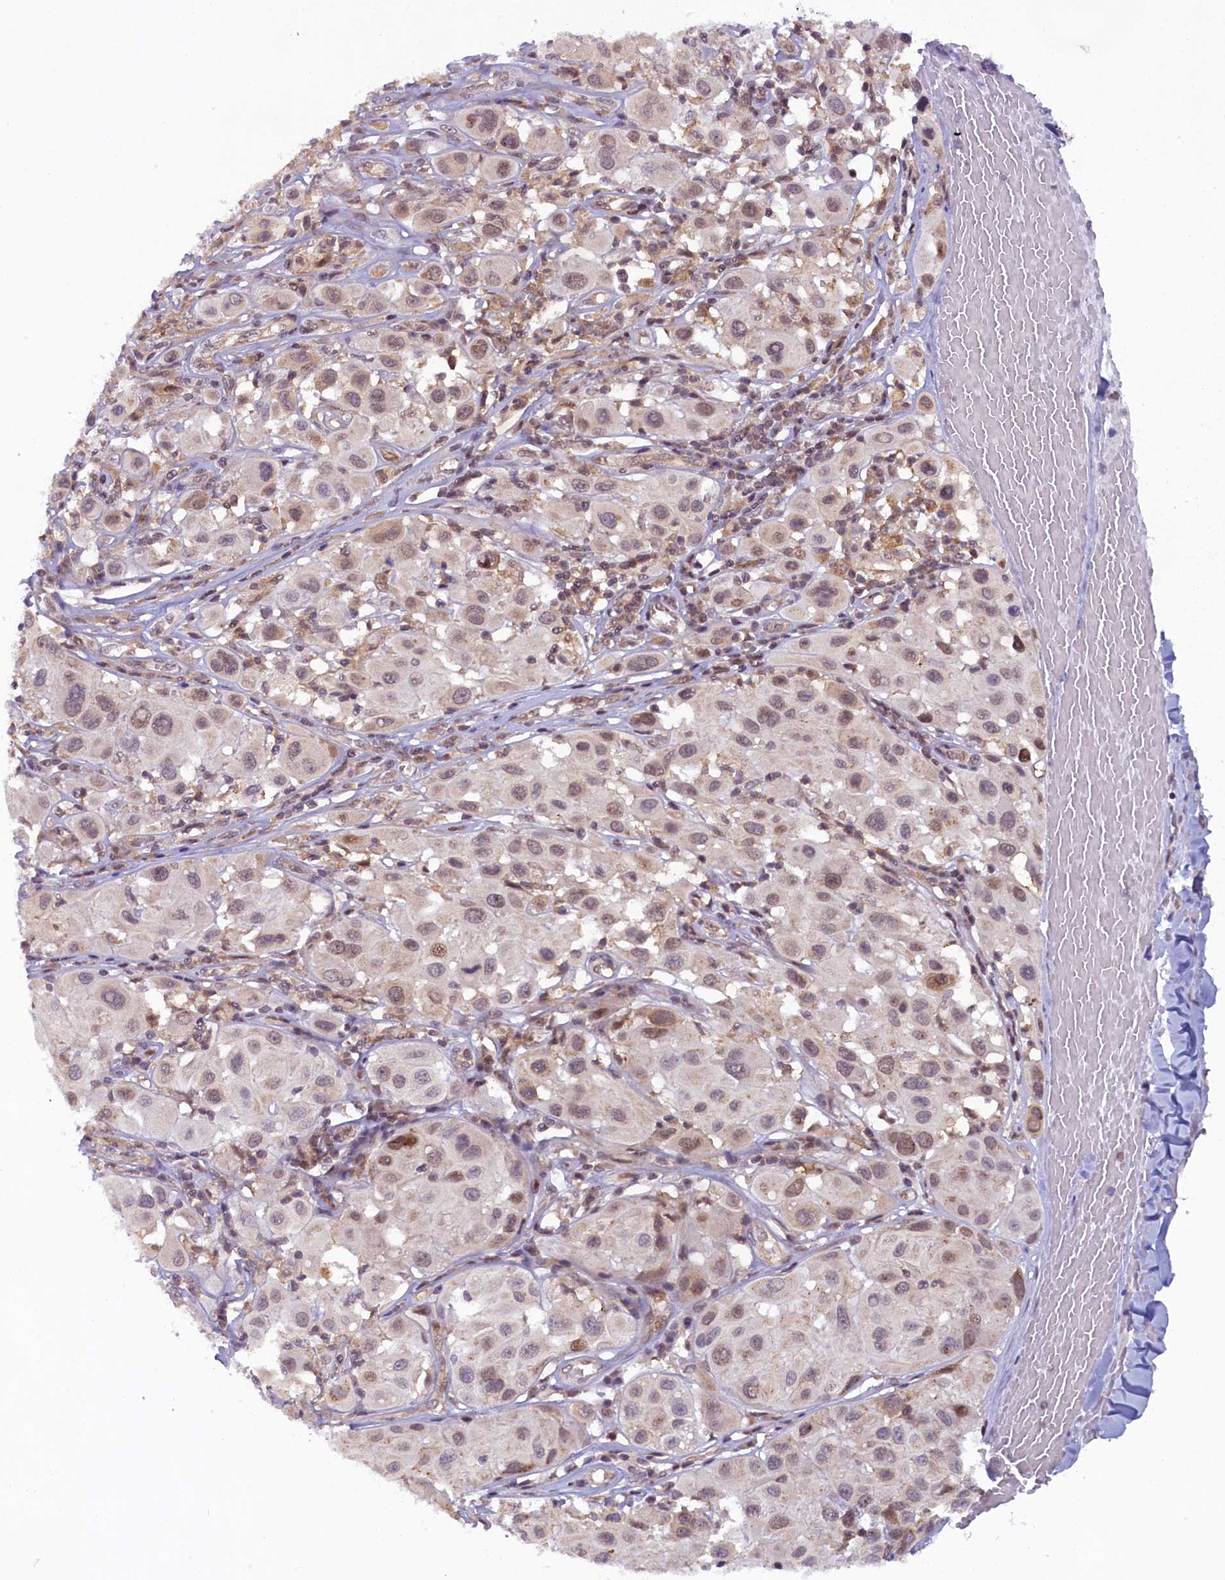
{"staining": {"intensity": "weak", "quantity": ">75%", "location": "nuclear"}, "tissue": "melanoma", "cell_type": "Tumor cells", "image_type": "cancer", "snomed": [{"axis": "morphology", "description": "Malignant melanoma, Metastatic site"}, {"axis": "topography", "description": "Skin"}], "caption": "A histopathology image of human malignant melanoma (metastatic site) stained for a protein shows weak nuclear brown staining in tumor cells. The protein is shown in brown color, while the nuclei are stained blue.", "gene": "FCHO1", "patient": {"sex": "male", "age": 41}}